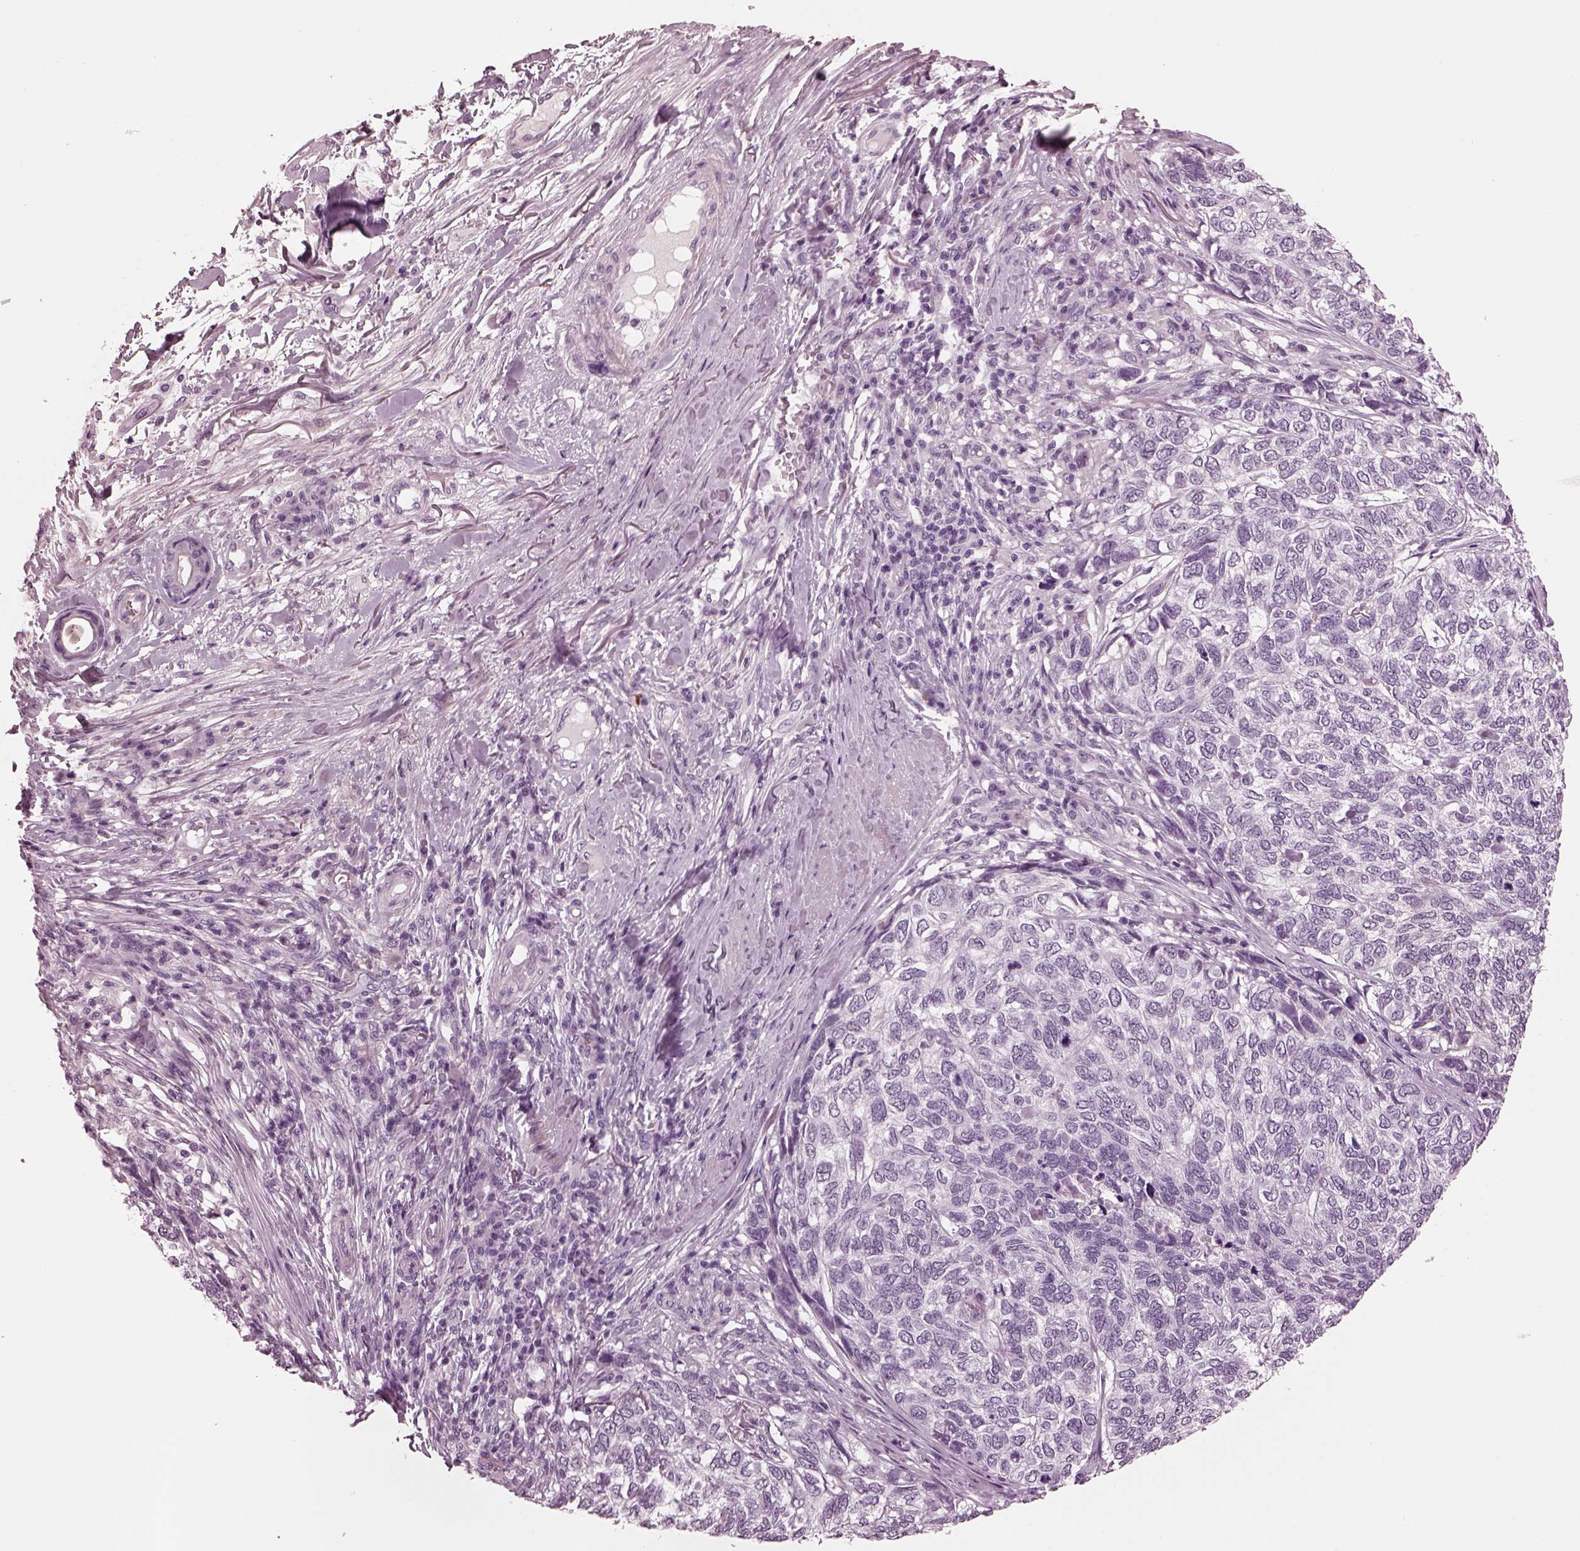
{"staining": {"intensity": "negative", "quantity": "none", "location": "none"}, "tissue": "skin cancer", "cell_type": "Tumor cells", "image_type": "cancer", "snomed": [{"axis": "morphology", "description": "Basal cell carcinoma"}, {"axis": "topography", "description": "Skin"}], "caption": "Immunohistochemistry (IHC) of basal cell carcinoma (skin) reveals no expression in tumor cells.", "gene": "SLC6A17", "patient": {"sex": "female", "age": 65}}